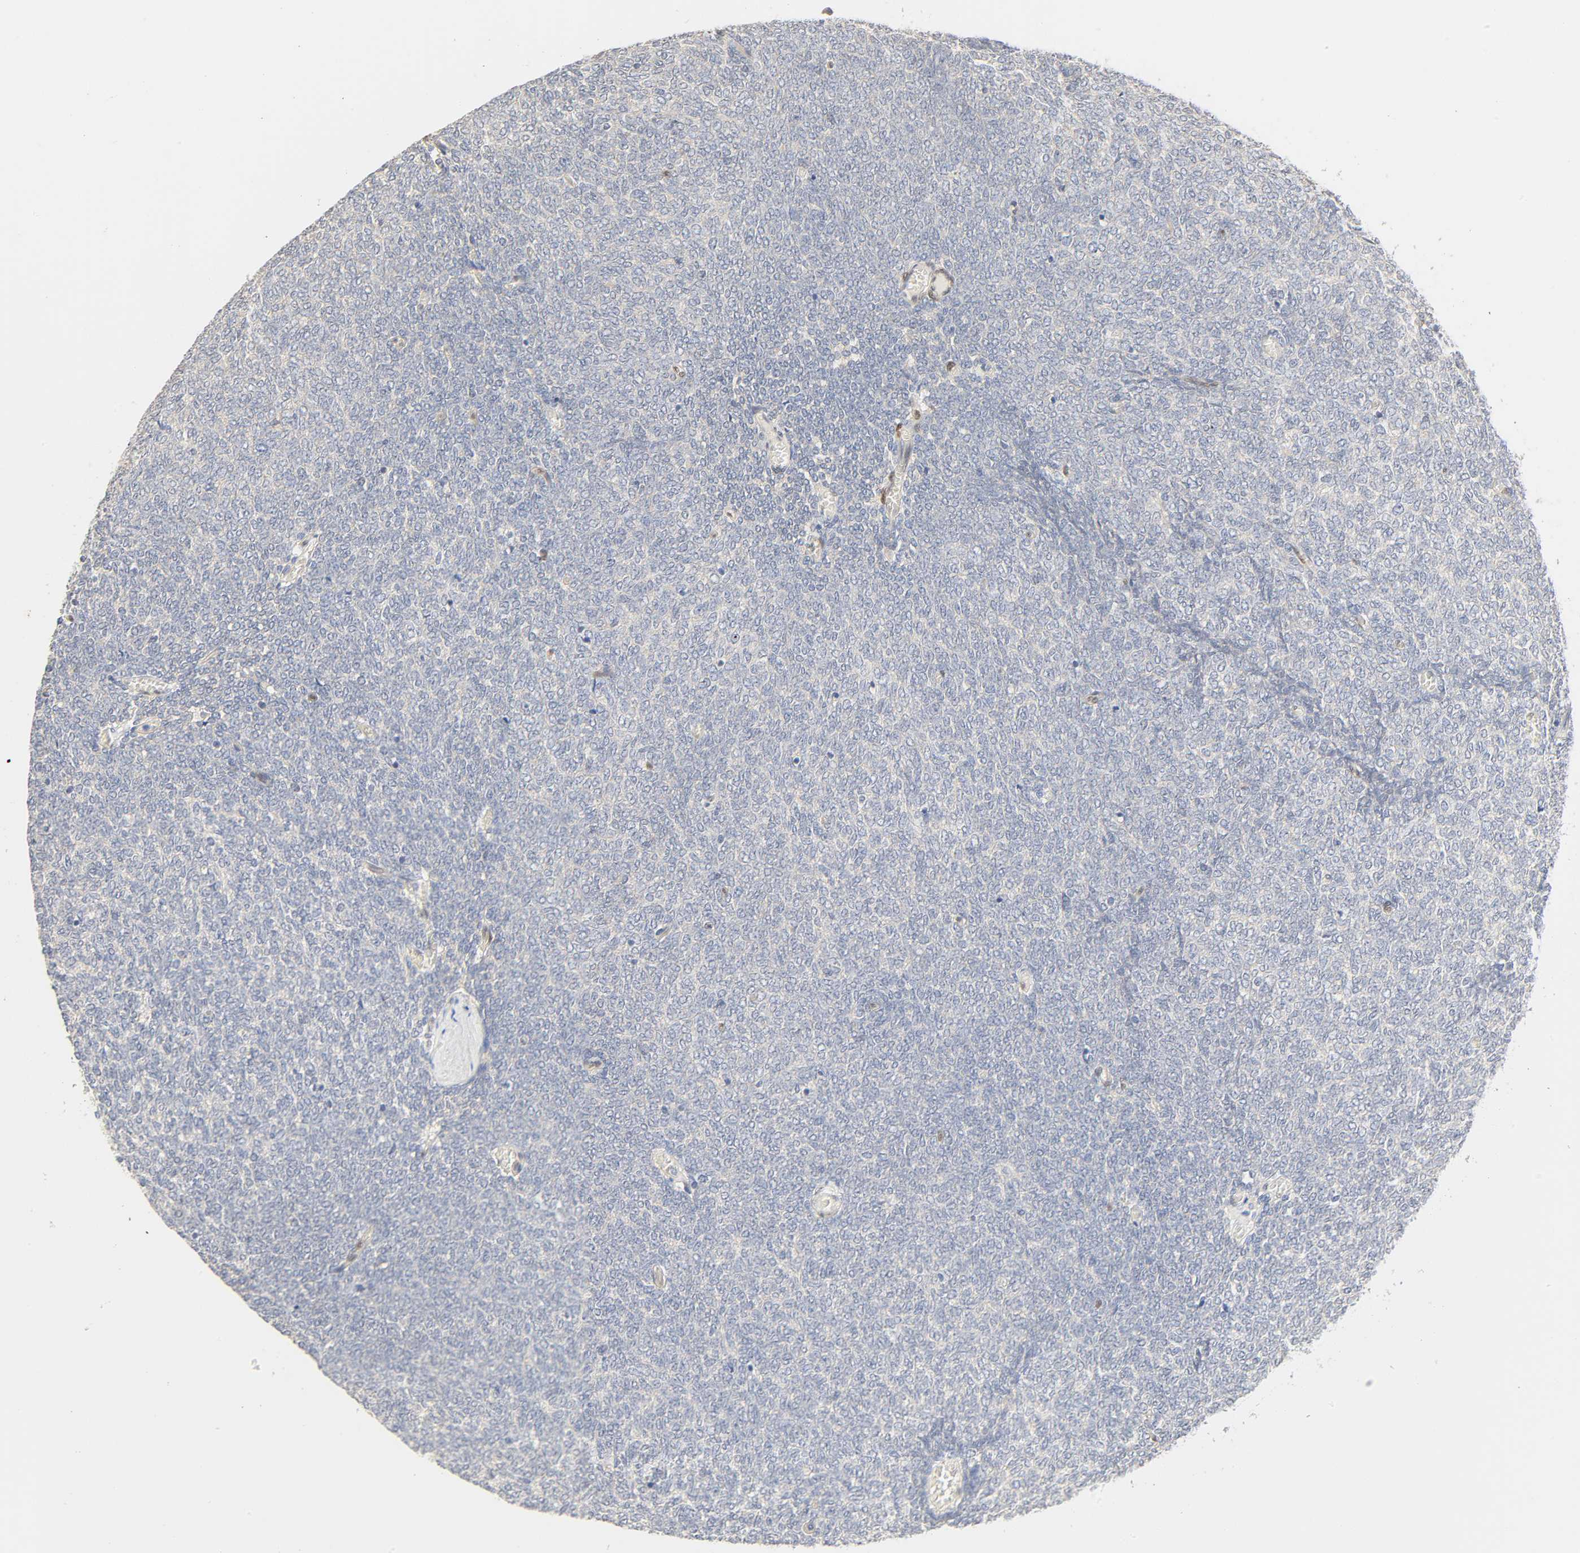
{"staining": {"intensity": "negative", "quantity": "none", "location": "none"}, "tissue": "renal cancer", "cell_type": "Tumor cells", "image_type": "cancer", "snomed": [{"axis": "morphology", "description": "Neoplasm, malignant, NOS"}, {"axis": "topography", "description": "Kidney"}], "caption": "The image displays no staining of tumor cells in renal cancer.", "gene": "BORCS8-MEF2B", "patient": {"sex": "male", "age": 28}}